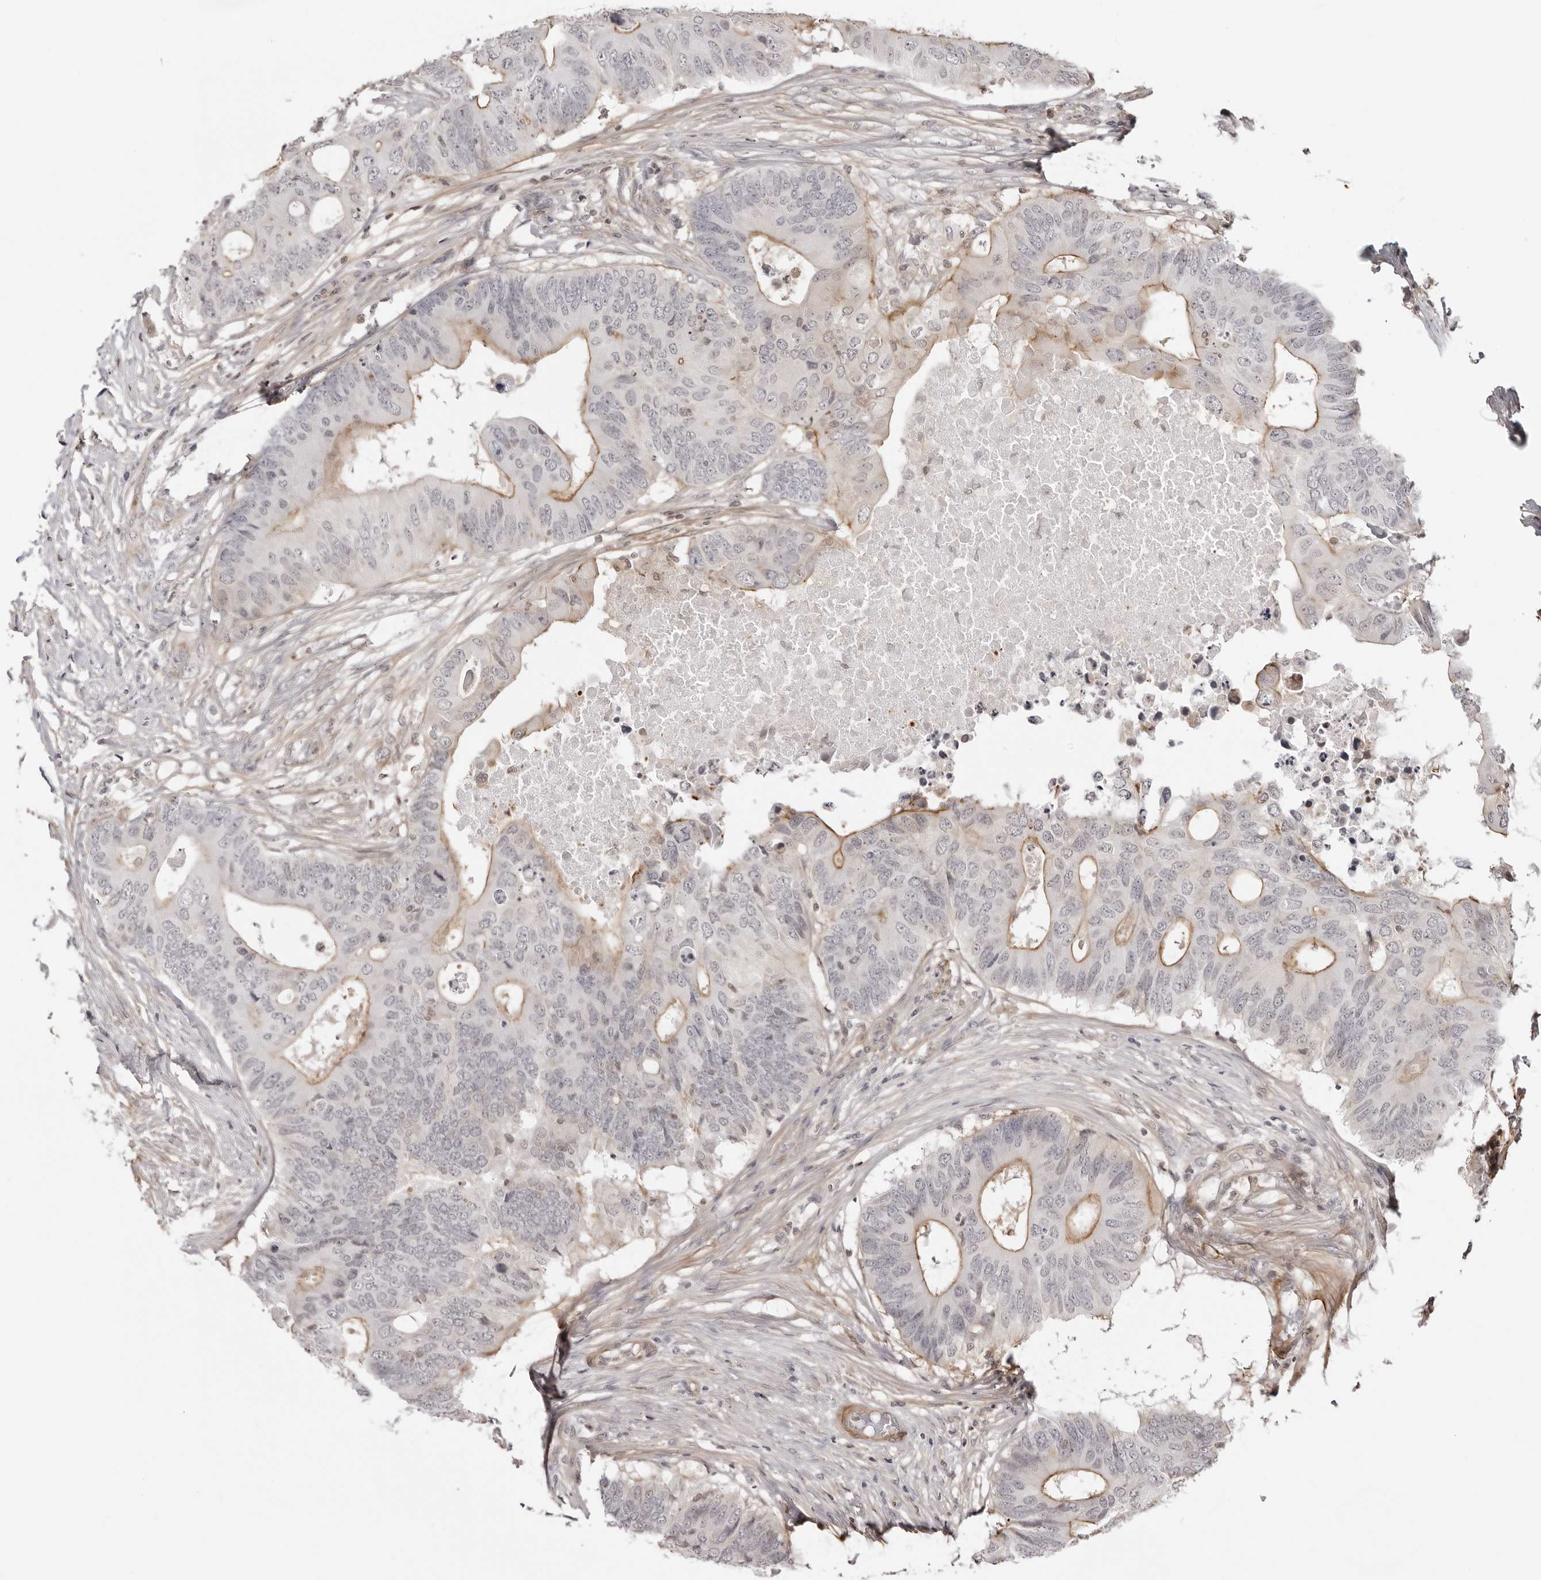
{"staining": {"intensity": "moderate", "quantity": "25%-75%", "location": "cytoplasmic/membranous"}, "tissue": "colorectal cancer", "cell_type": "Tumor cells", "image_type": "cancer", "snomed": [{"axis": "morphology", "description": "Adenocarcinoma, NOS"}, {"axis": "topography", "description": "Colon"}], "caption": "This image demonstrates immunohistochemistry staining of human colorectal cancer, with medium moderate cytoplasmic/membranous staining in approximately 25%-75% of tumor cells.", "gene": "UNK", "patient": {"sex": "male", "age": 71}}